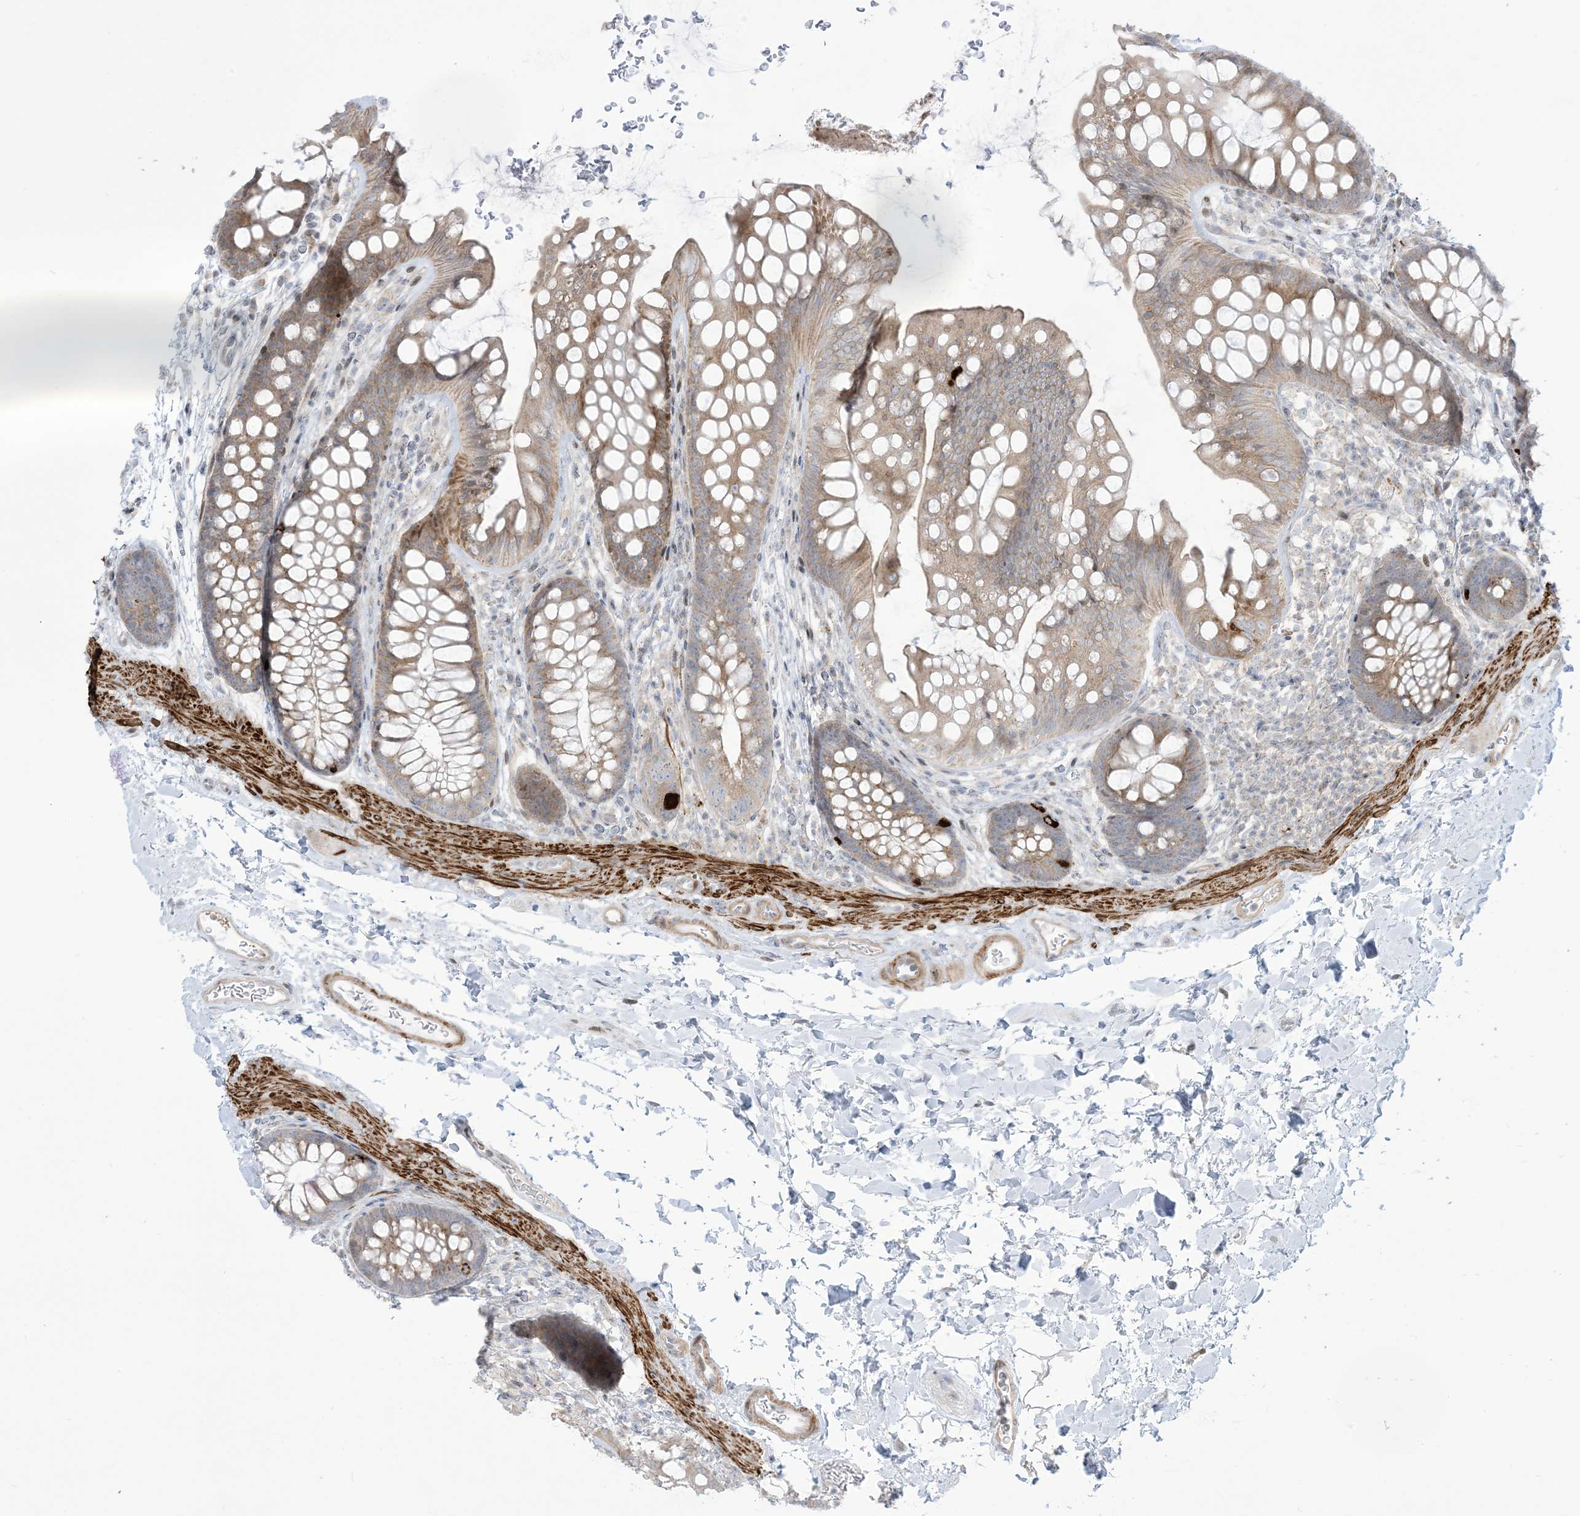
{"staining": {"intensity": "negative", "quantity": "none", "location": "none"}, "tissue": "colon", "cell_type": "Endothelial cells", "image_type": "normal", "snomed": [{"axis": "morphology", "description": "Normal tissue, NOS"}, {"axis": "topography", "description": "Colon"}], "caption": "The histopathology image exhibits no staining of endothelial cells in normal colon.", "gene": "AFTPH", "patient": {"sex": "female", "age": 62}}